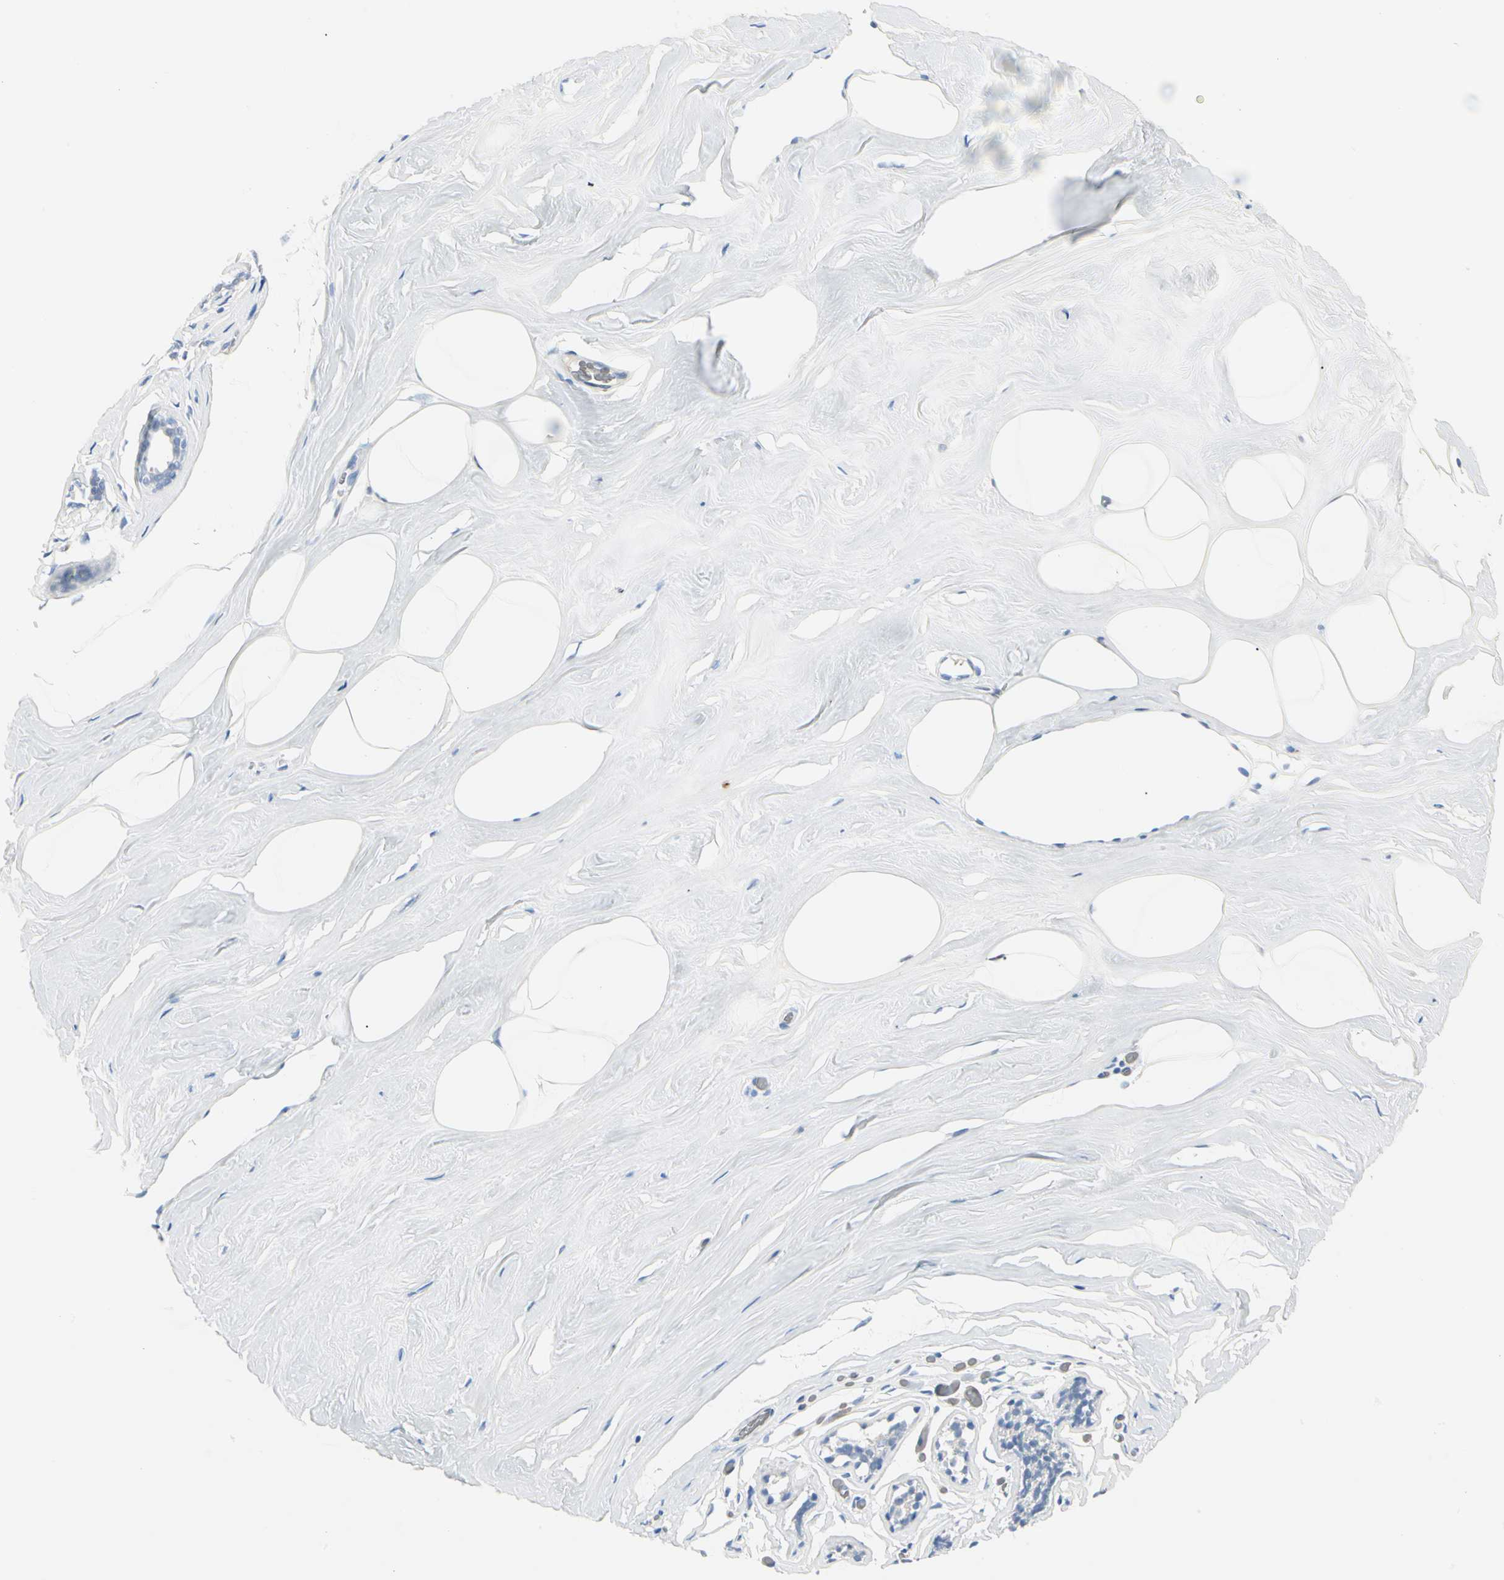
{"staining": {"intensity": "negative", "quantity": "none", "location": "none"}, "tissue": "breast", "cell_type": "Adipocytes", "image_type": "normal", "snomed": [{"axis": "morphology", "description": "Normal tissue, NOS"}, {"axis": "morphology", "description": "Fibrosis, NOS"}, {"axis": "topography", "description": "Breast"}], "caption": "This is an IHC photomicrograph of normal breast. There is no staining in adipocytes.", "gene": "CA1", "patient": {"sex": "female", "age": 39}}